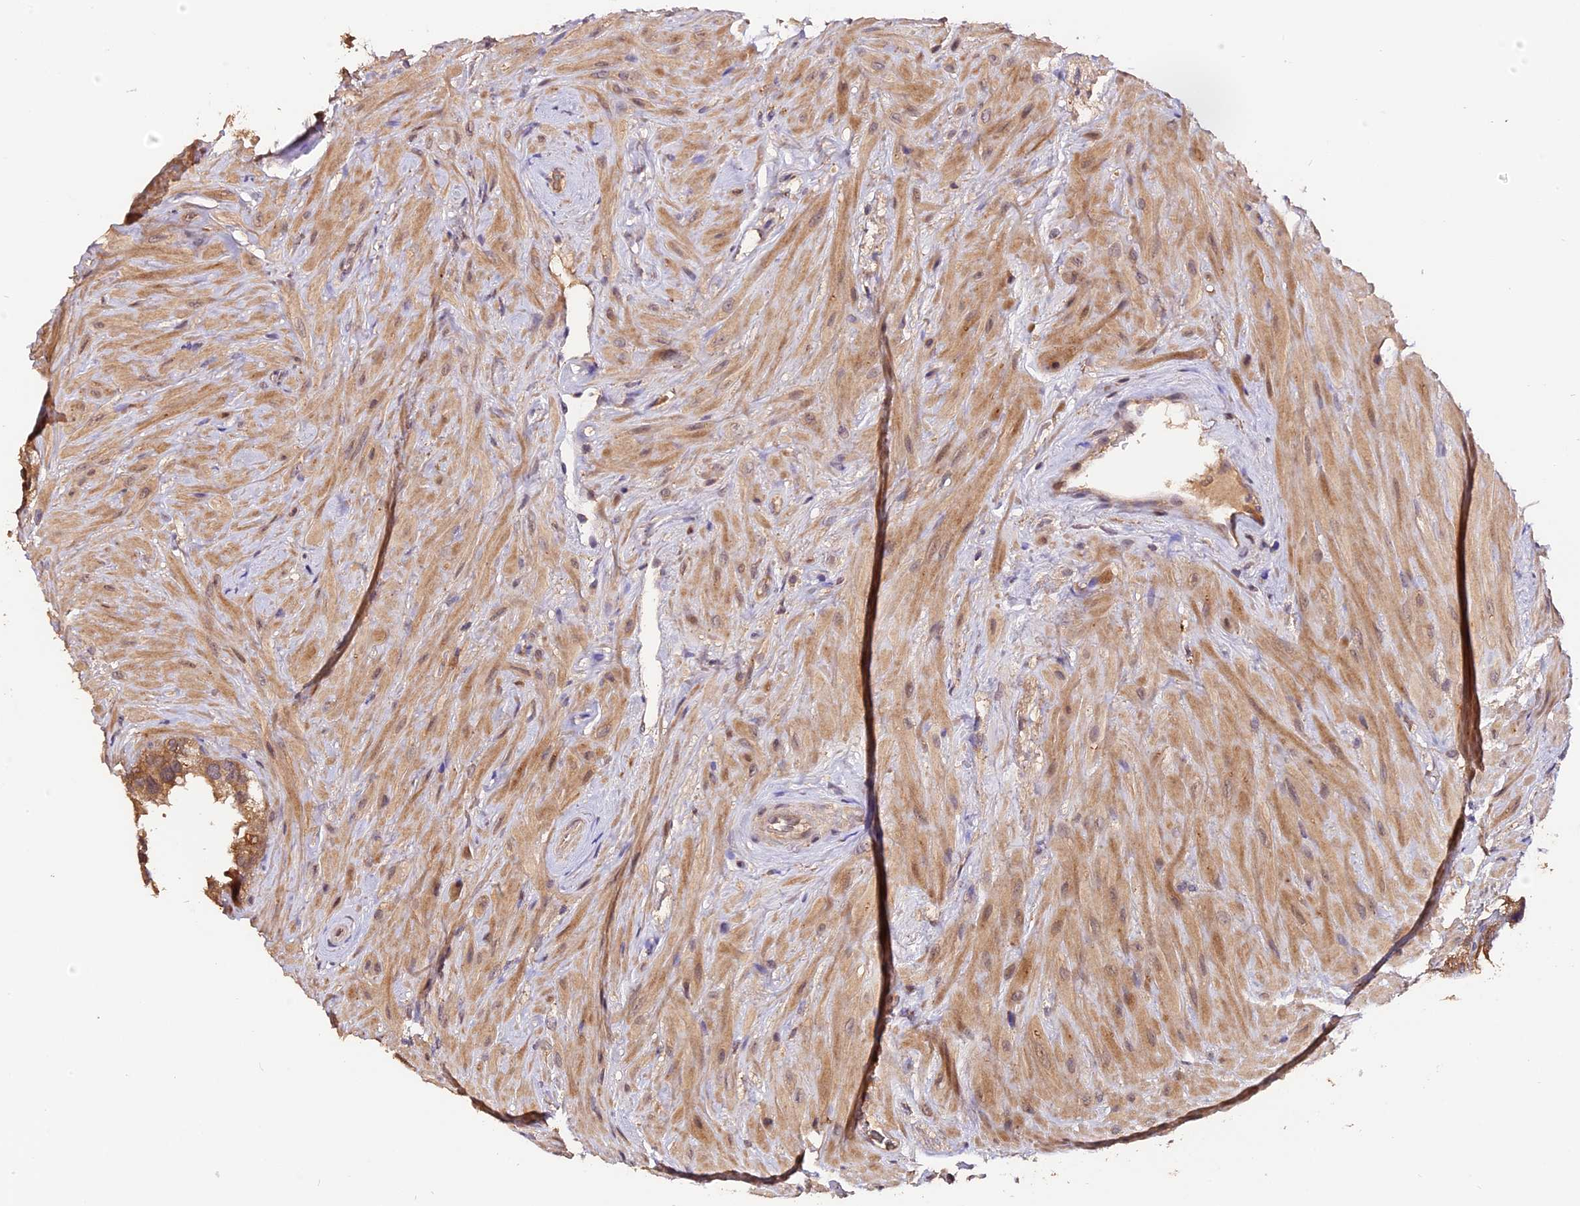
{"staining": {"intensity": "moderate", "quantity": ">75%", "location": "cytoplasmic/membranous"}, "tissue": "seminal vesicle", "cell_type": "Glandular cells", "image_type": "normal", "snomed": [{"axis": "morphology", "description": "Normal tissue, NOS"}, {"axis": "topography", "description": "Seminal veicle"}, {"axis": "topography", "description": "Peripheral nerve tissue"}], "caption": "Protein staining by IHC demonstrates moderate cytoplasmic/membranous expression in about >75% of glandular cells in unremarkable seminal vesicle.", "gene": "TRMT1", "patient": {"sex": "male", "age": 67}}